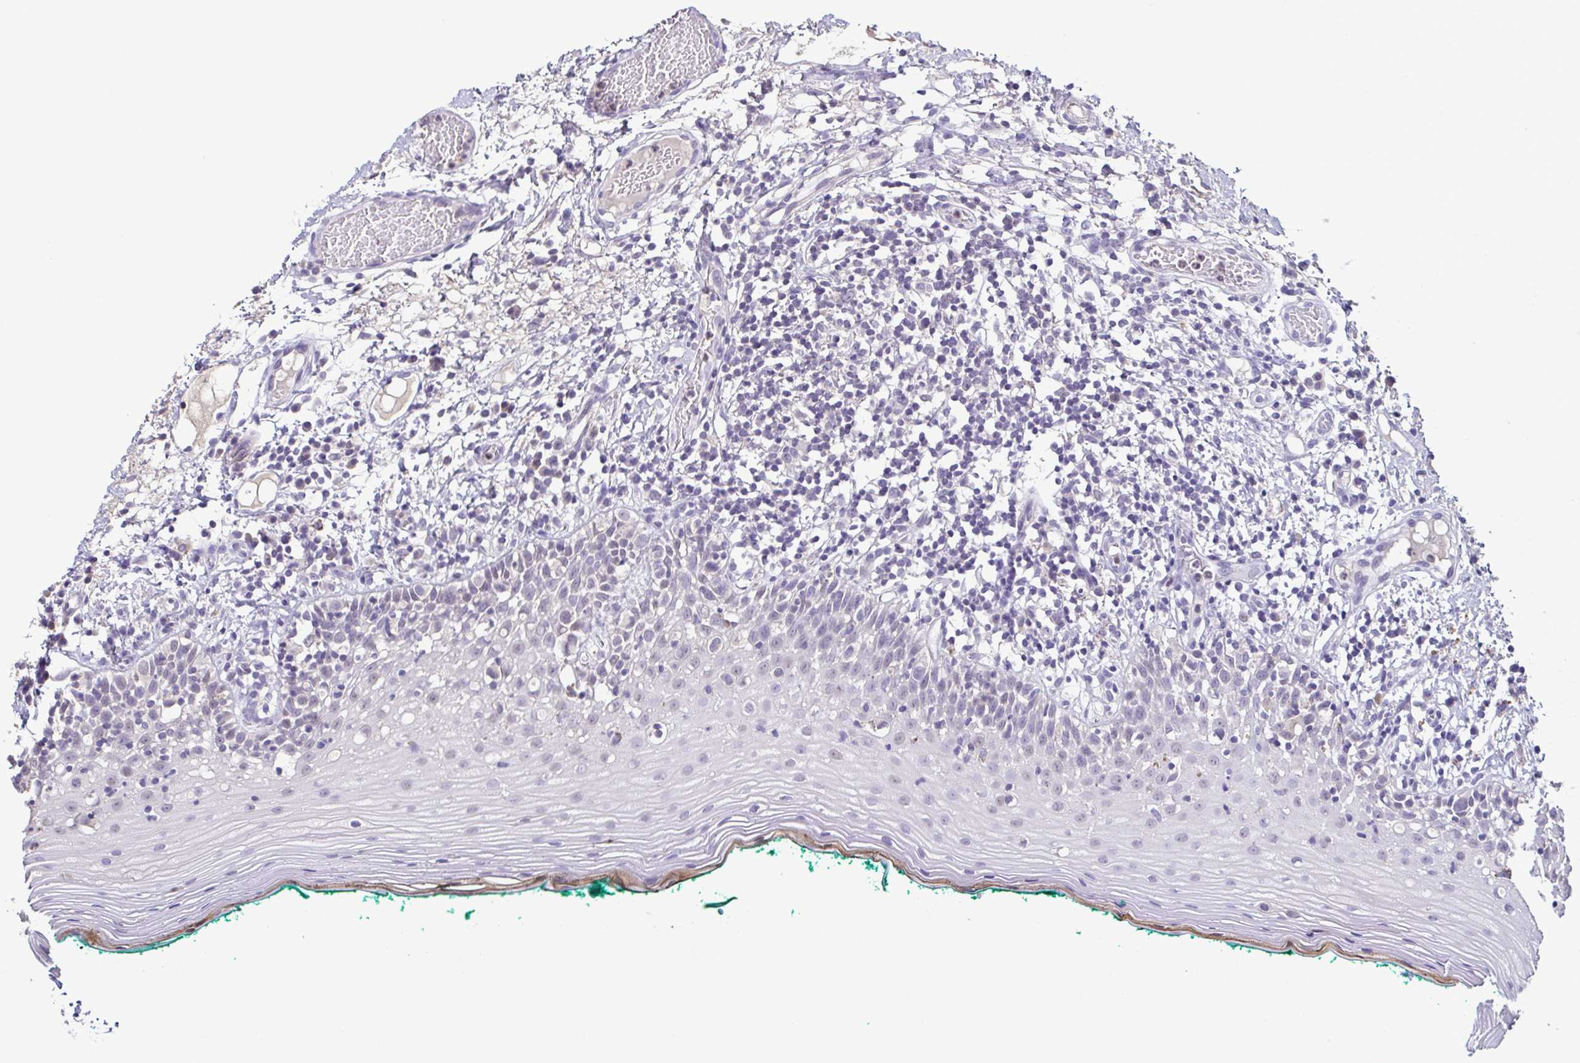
{"staining": {"intensity": "negative", "quantity": "none", "location": "none"}, "tissue": "oral mucosa", "cell_type": "Squamous epithelial cells", "image_type": "normal", "snomed": [{"axis": "morphology", "description": "Normal tissue, NOS"}, {"axis": "topography", "description": "Oral tissue"}], "caption": "Oral mucosa stained for a protein using IHC demonstrates no positivity squamous epithelial cells.", "gene": "ACTRT3", "patient": {"sex": "female", "age": 83}}